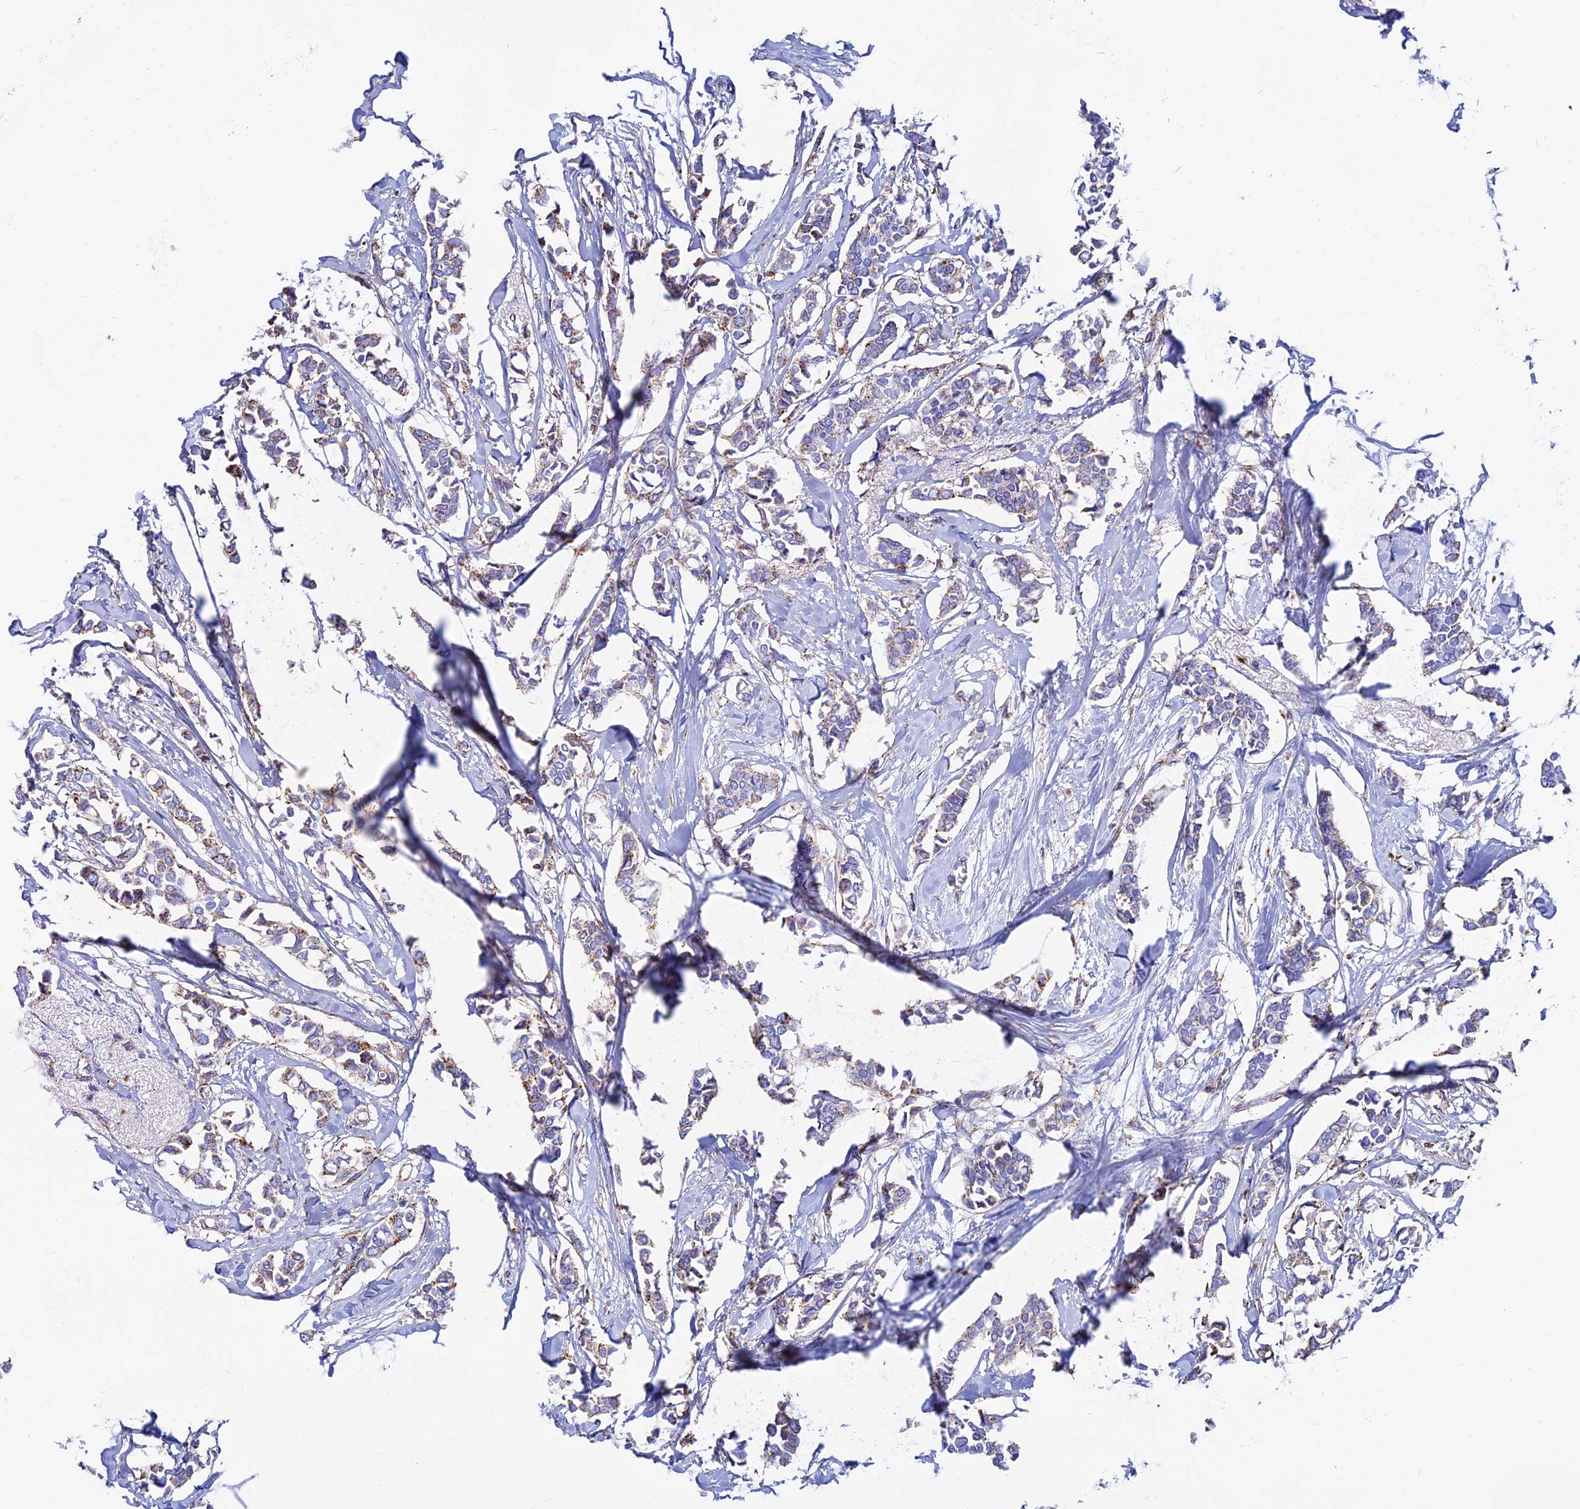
{"staining": {"intensity": "moderate", "quantity": "<25%", "location": "cytoplasmic/membranous"}, "tissue": "breast cancer", "cell_type": "Tumor cells", "image_type": "cancer", "snomed": [{"axis": "morphology", "description": "Duct carcinoma"}, {"axis": "topography", "description": "Breast"}], "caption": "Protein staining of breast cancer (infiltrating ductal carcinoma) tissue reveals moderate cytoplasmic/membranous expression in approximately <25% of tumor cells. The staining is performed using DAB (3,3'-diaminobenzidine) brown chromogen to label protein expression. The nuclei are counter-stained blue using hematoxylin.", "gene": "SPNS1", "patient": {"sex": "female", "age": 41}}